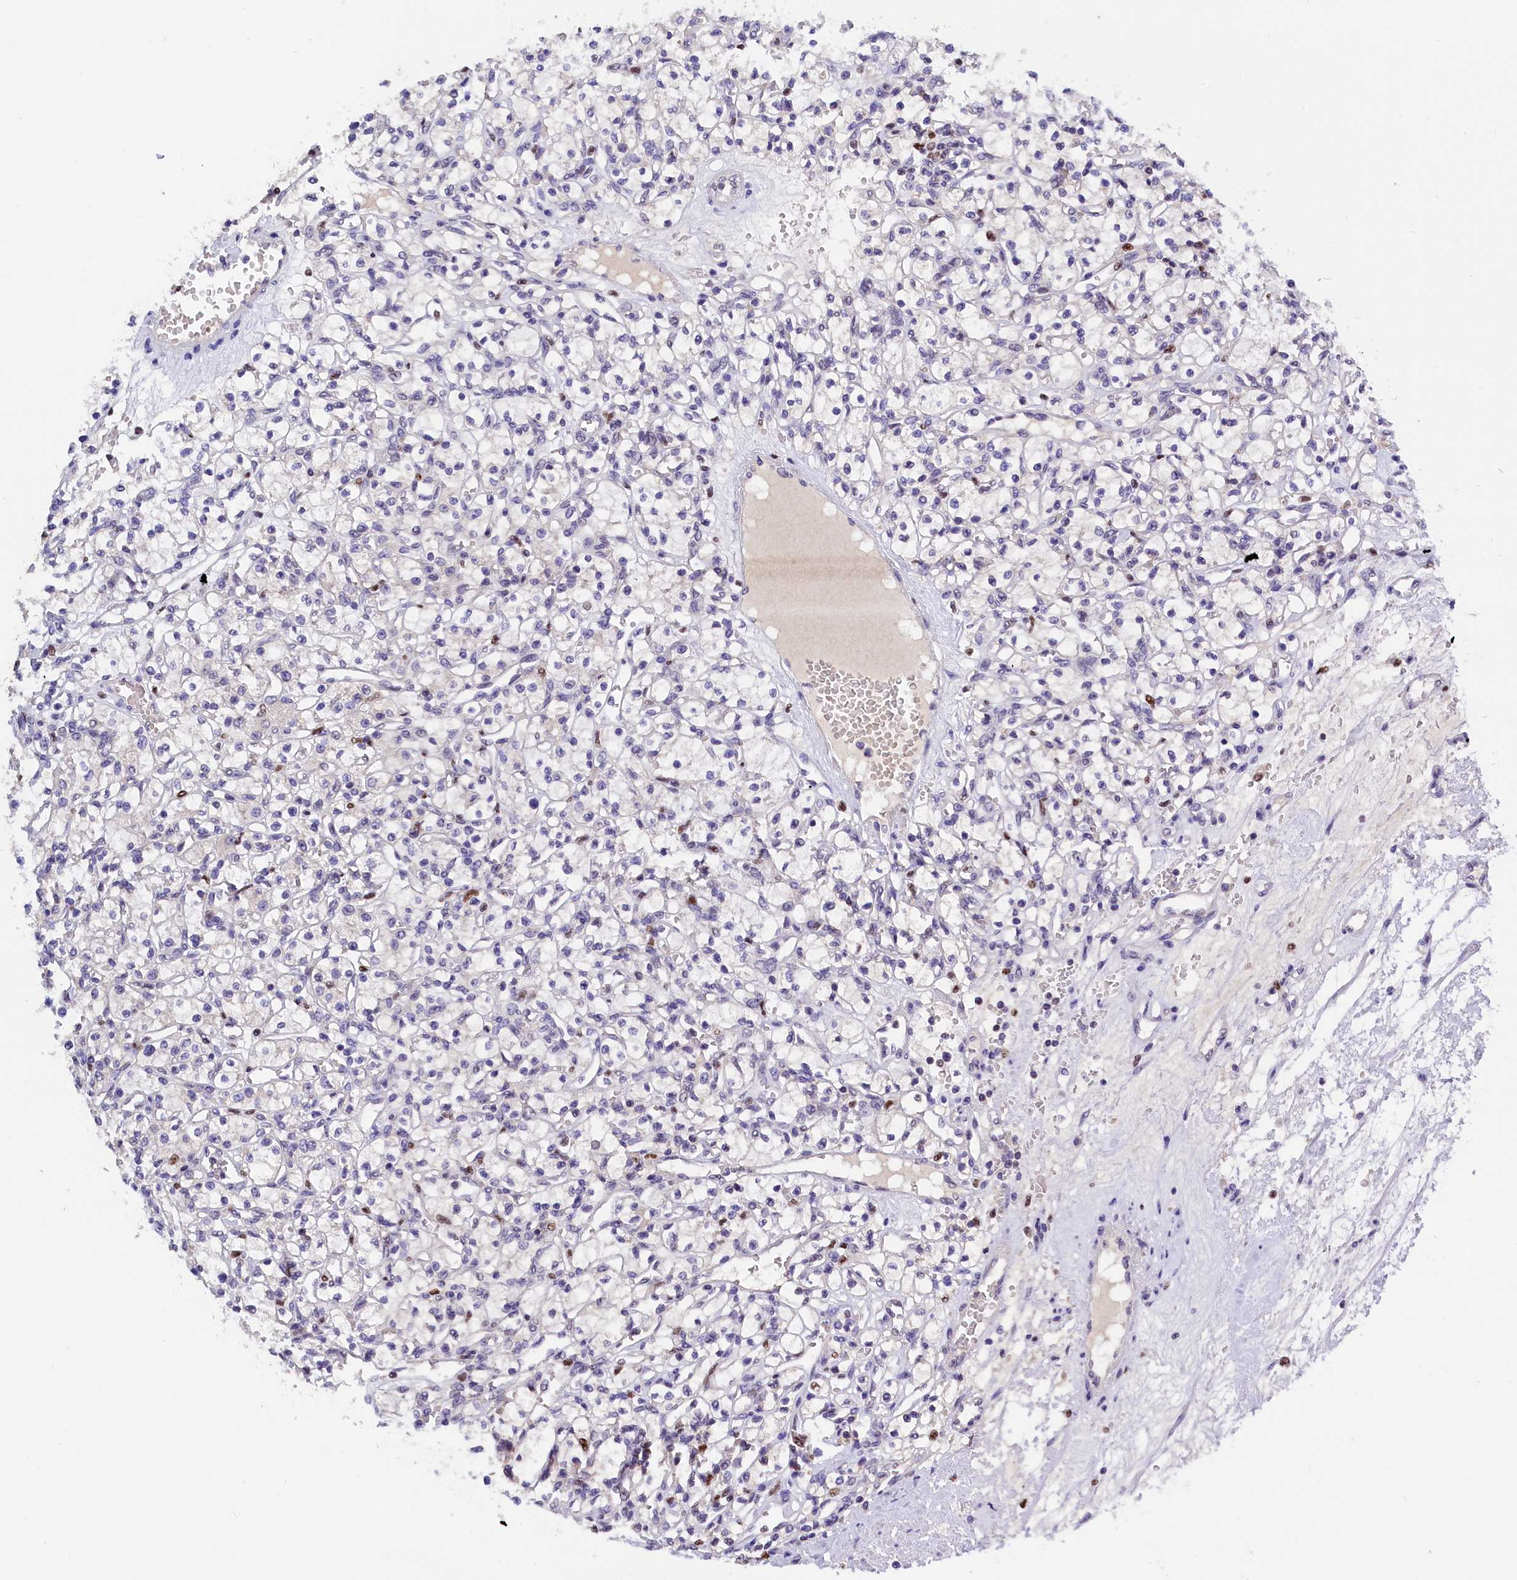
{"staining": {"intensity": "negative", "quantity": "none", "location": "none"}, "tissue": "renal cancer", "cell_type": "Tumor cells", "image_type": "cancer", "snomed": [{"axis": "morphology", "description": "Adenocarcinoma, NOS"}, {"axis": "topography", "description": "Kidney"}], "caption": "IHC of adenocarcinoma (renal) exhibits no expression in tumor cells.", "gene": "BTBD9", "patient": {"sex": "female", "age": 59}}